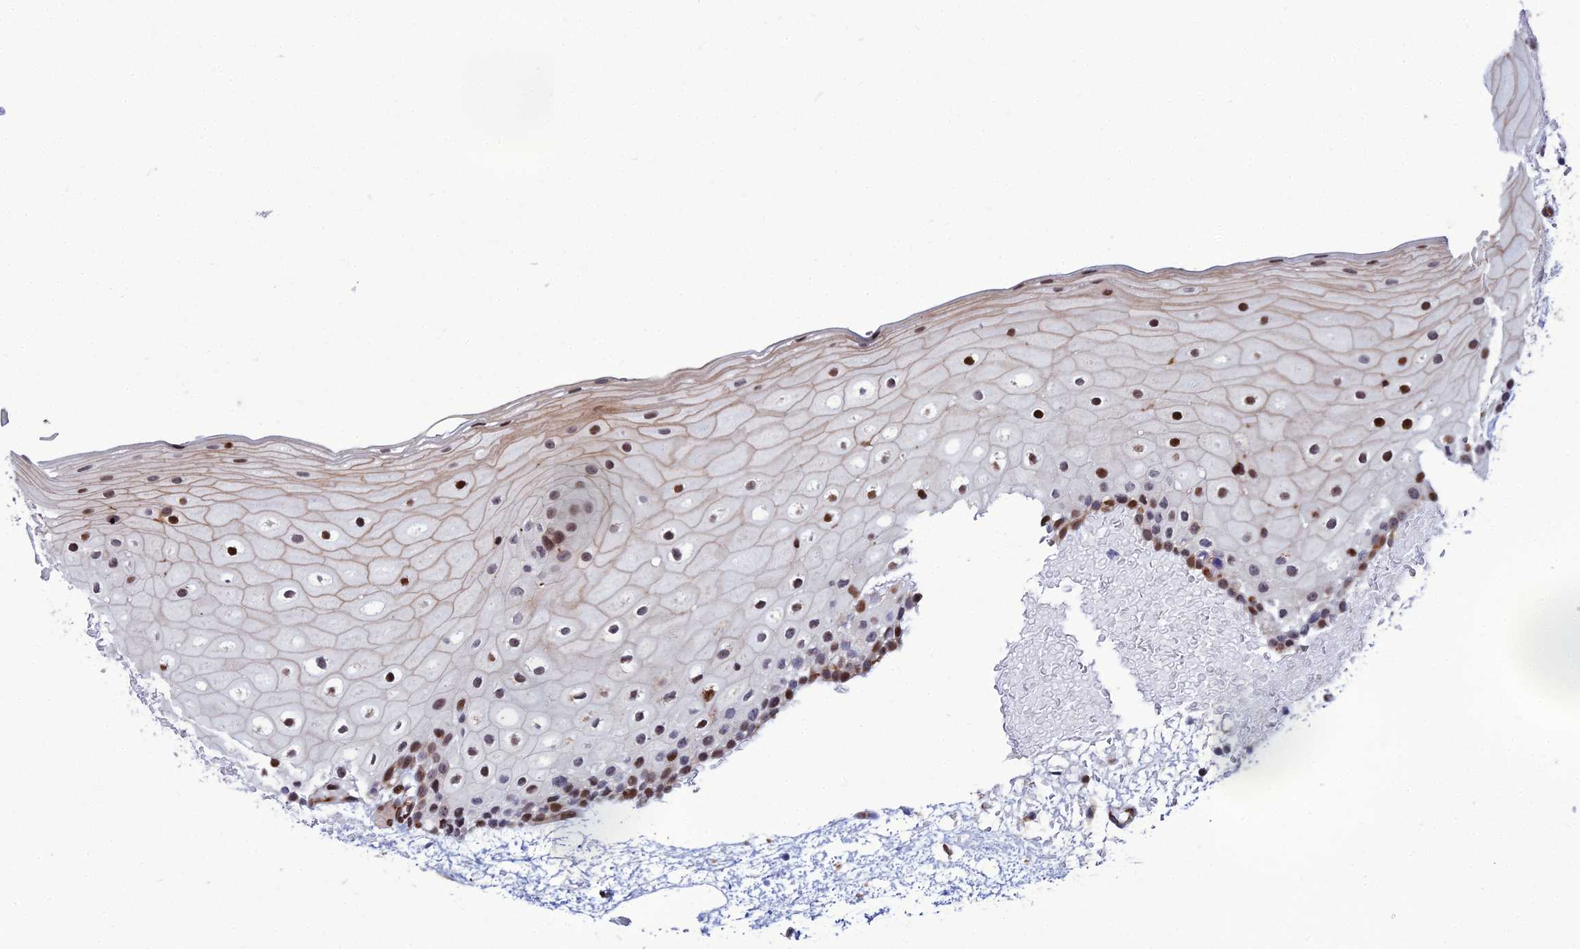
{"staining": {"intensity": "strong", "quantity": "25%-75%", "location": "cytoplasmic/membranous,nuclear"}, "tissue": "oral mucosa", "cell_type": "Squamous epithelial cells", "image_type": "normal", "snomed": [{"axis": "morphology", "description": "Normal tissue, NOS"}, {"axis": "topography", "description": "Oral tissue"}], "caption": "DAB immunohistochemical staining of benign human oral mucosa shows strong cytoplasmic/membranous,nuclear protein positivity in approximately 25%-75% of squamous epithelial cells.", "gene": "ZNF668", "patient": {"sex": "female", "age": 70}}